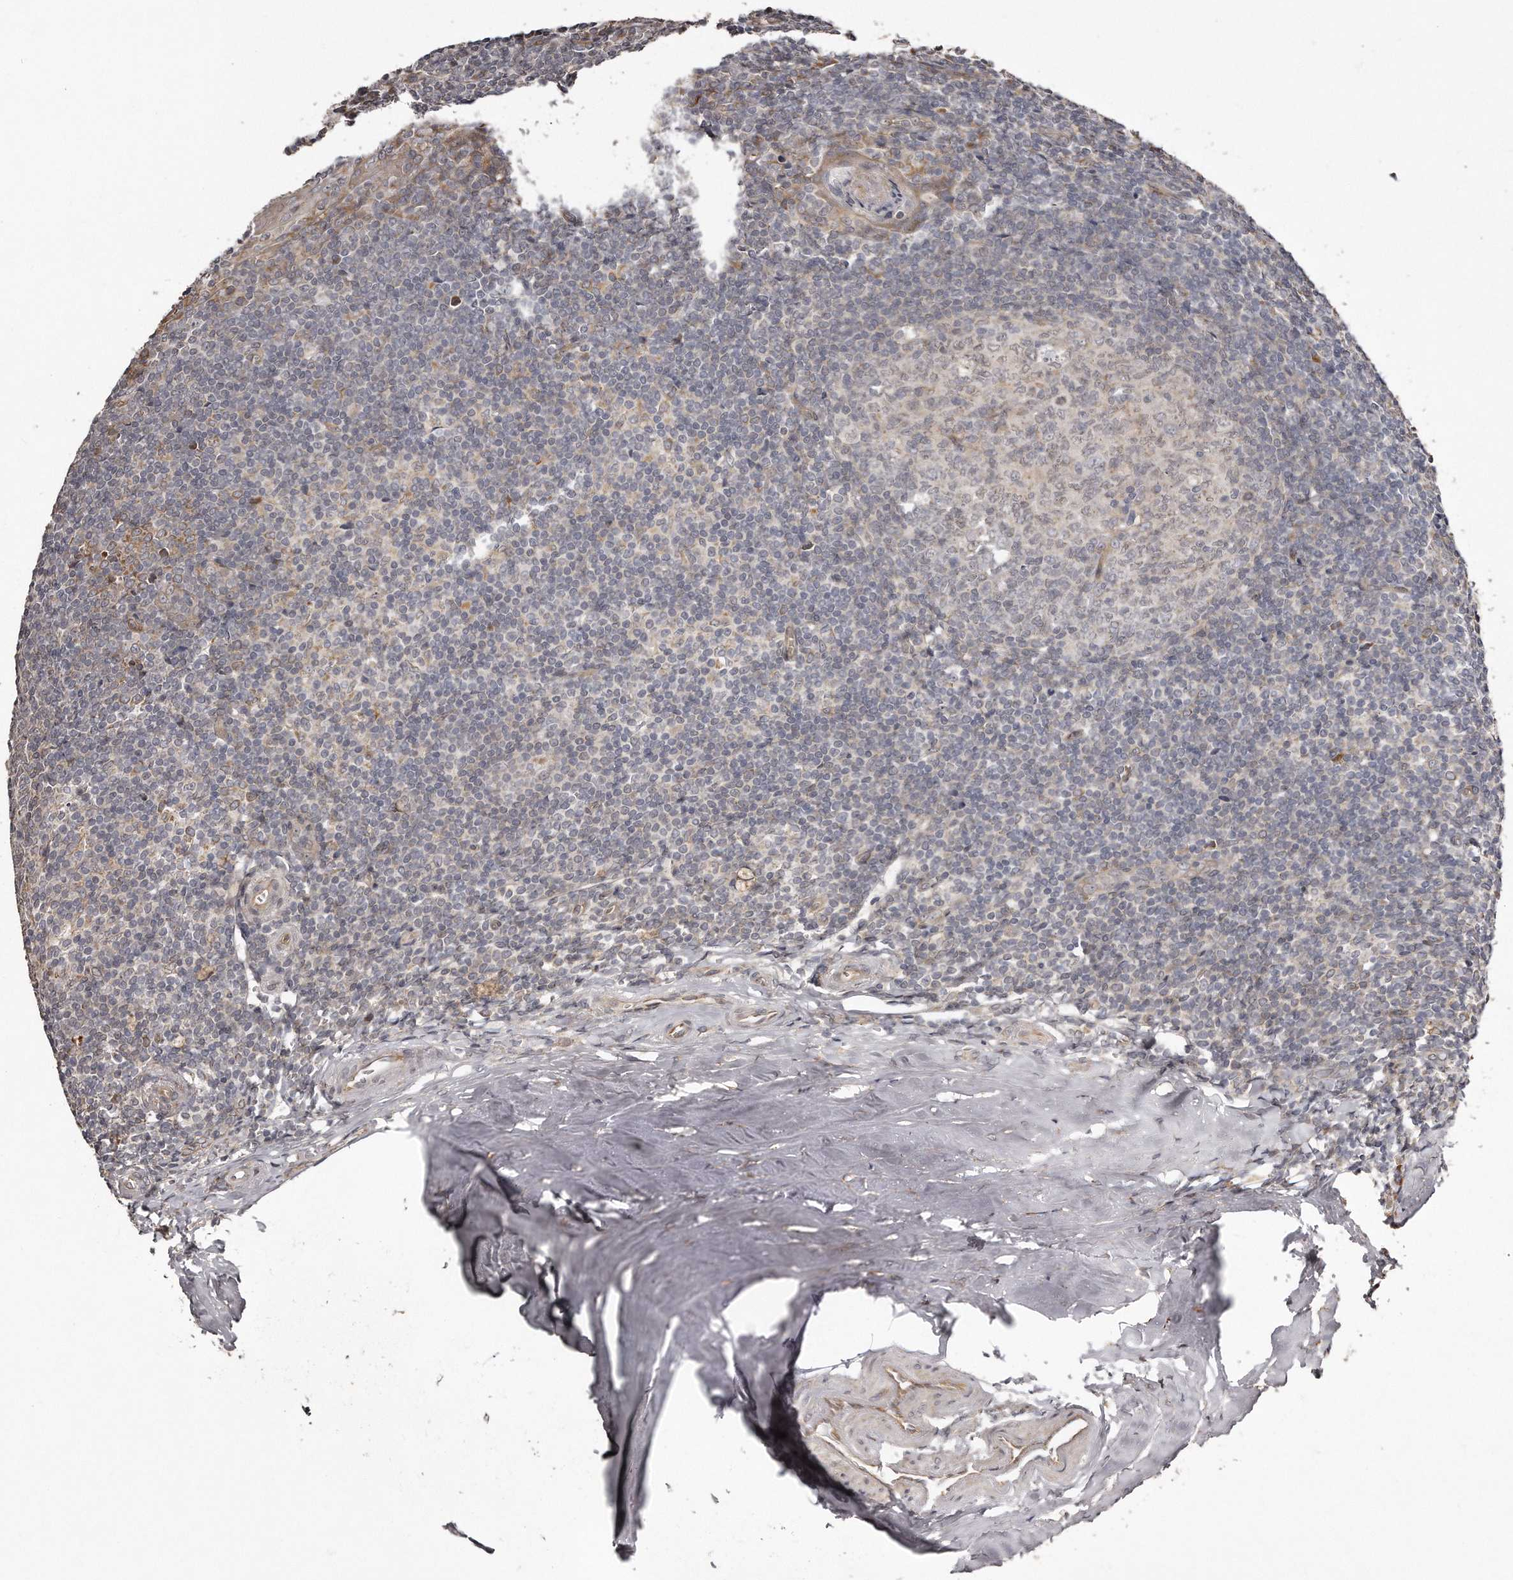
{"staining": {"intensity": "negative", "quantity": "none", "location": "none"}, "tissue": "tonsil", "cell_type": "Germinal center cells", "image_type": "normal", "snomed": [{"axis": "morphology", "description": "Normal tissue, NOS"}, {"axis": "topography", "description": "Tonsil"}], "caption": "IHC histopathology image of benign tonsil: tonsil stained with DAB exhibits no significant protein staining in germinal center cells.", "gene": "TRAPPC14", "patient": {"sex": "male", "age": 37}}